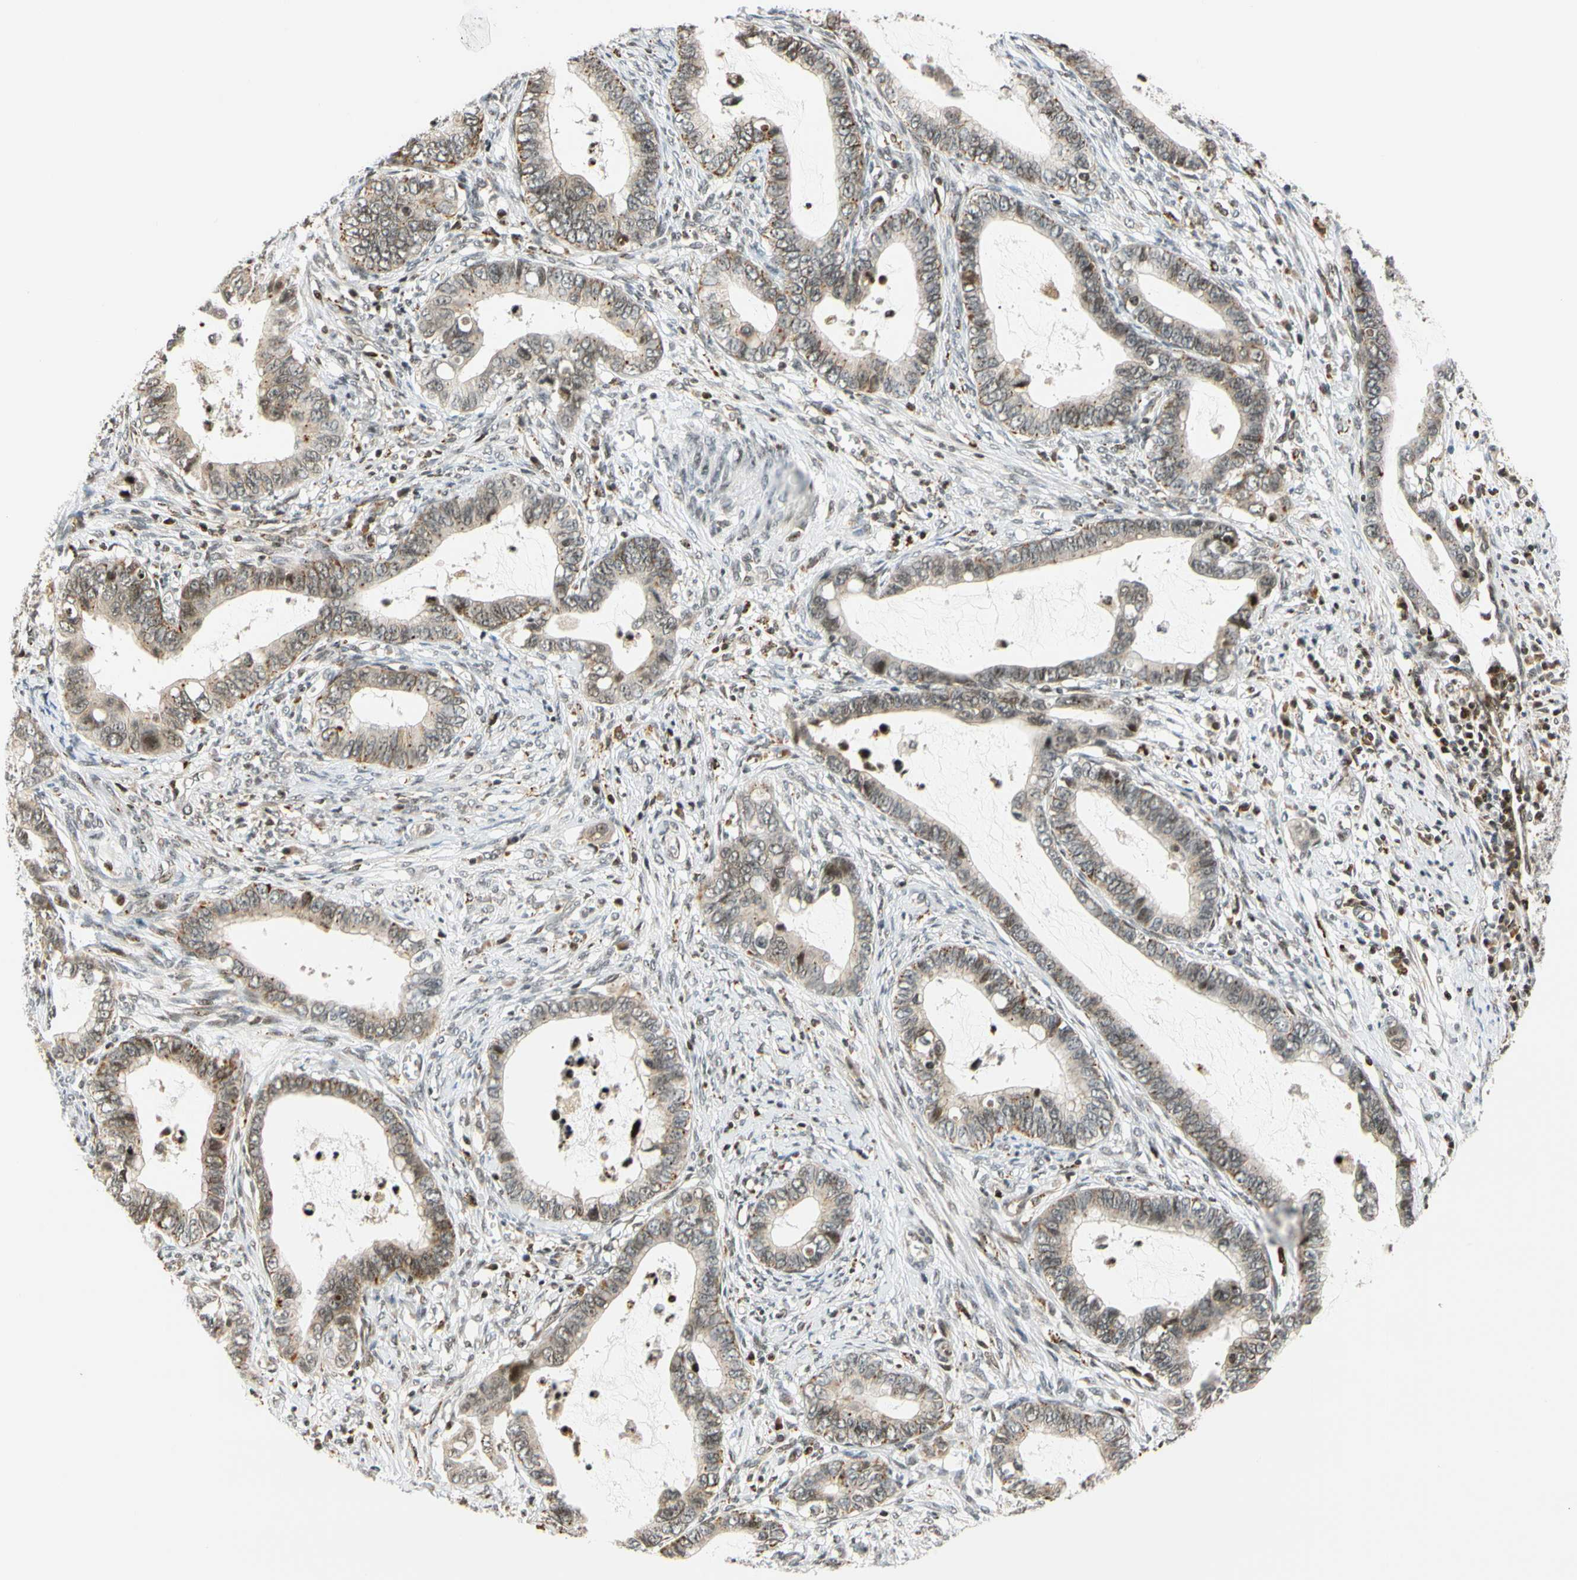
{"staining": {"intensity": "moderate", "quantity": ">75%", "location": "cytoplasmic/membranous"}, "tissue": "cervical cancer", "cell_type": "Tumor cells", "image_type": "cancer", "snomed": [{"axis": "morphology", "description": "Adenocarcinoma, NOS"}, {"axis": "topography", "description": "Cervix"}], "caption": "There is medium levels of moderate cytoplasmic/membranous expression in tumor cells of cervical cancer (adenocarcinoma), as demonstrated by immunohistochemical staining (brown color).", "gene": "CDK7", "patient": {"sex": "female", "age": 44}}